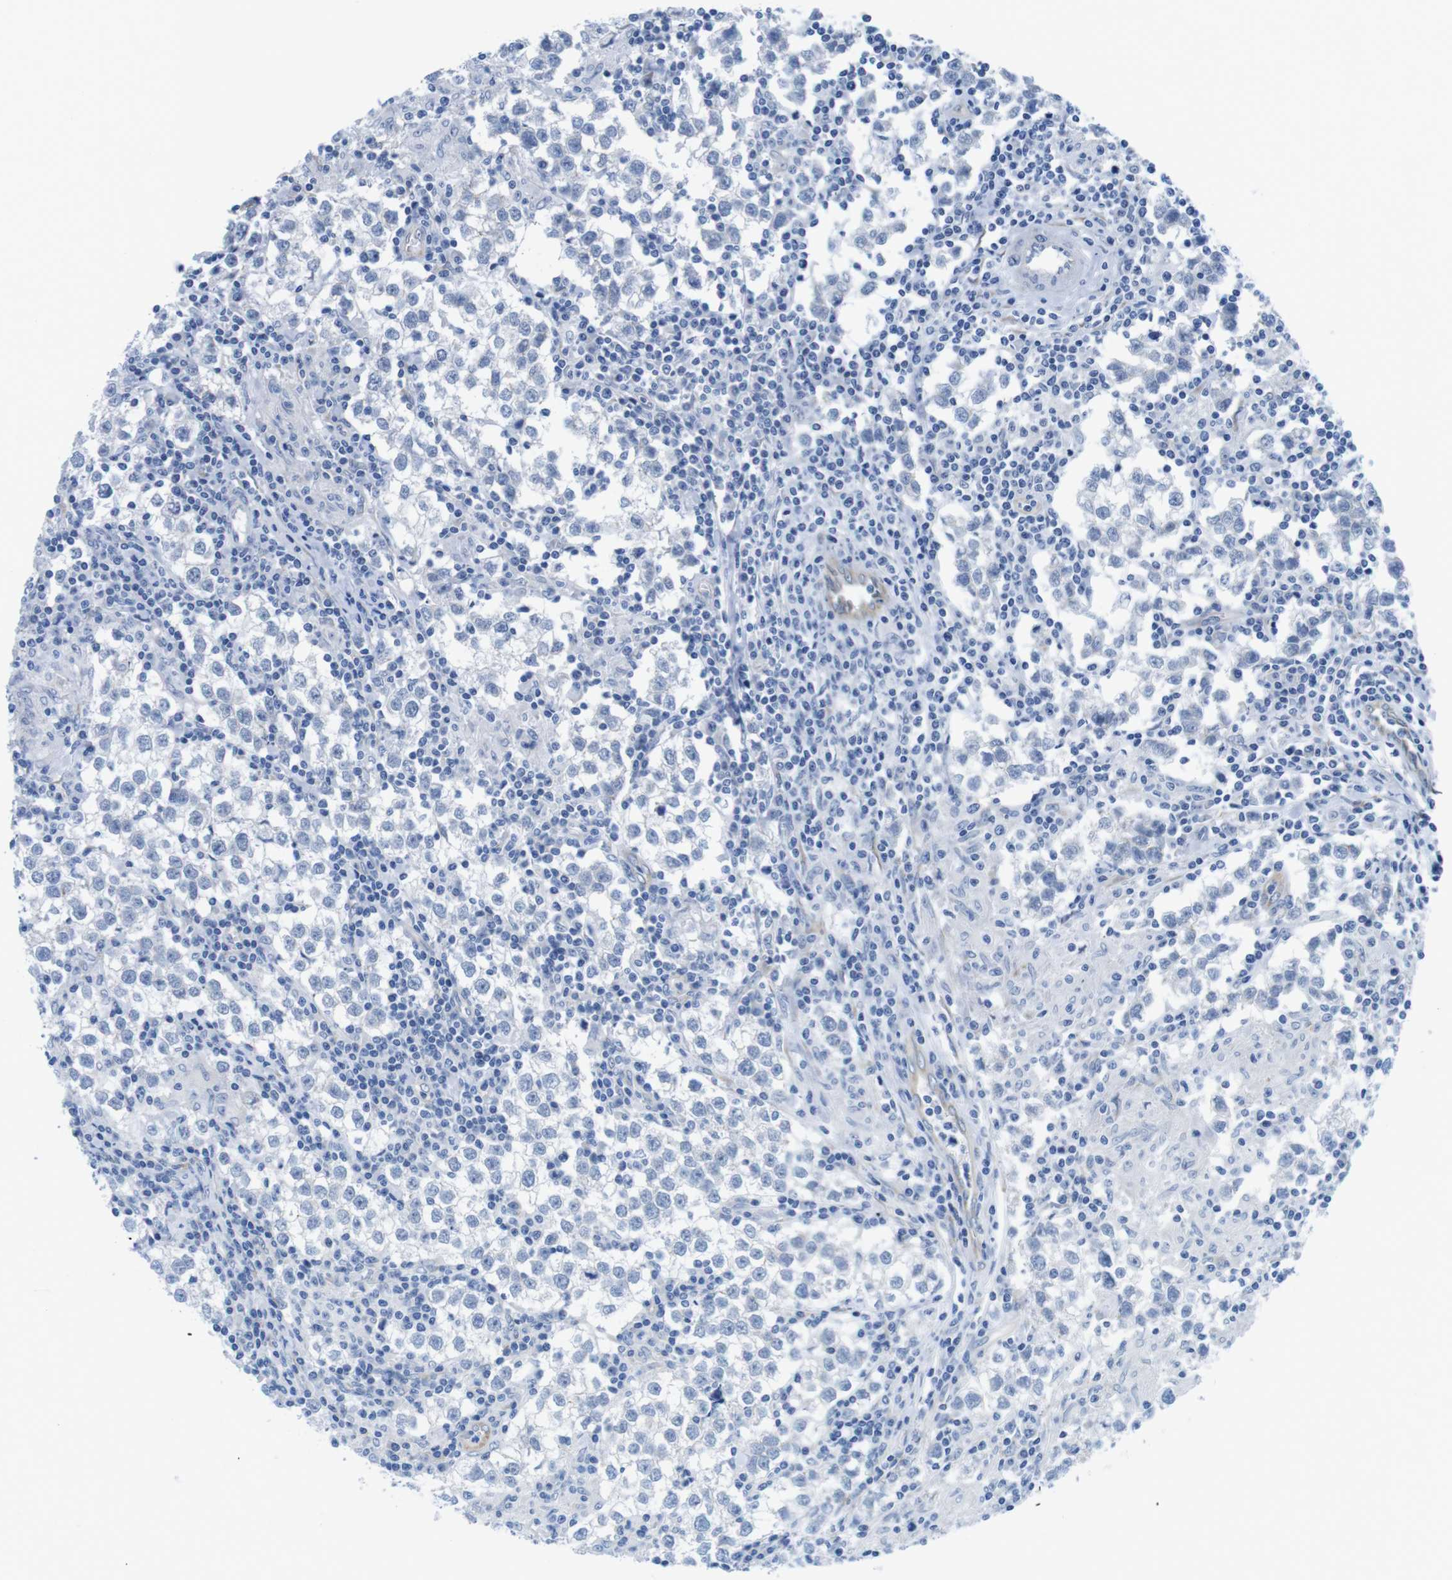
{"staining": {"intensity": "negative", "quantity": "none", "location": "none"}, "tissue": "testis cancer", "cell_type": "Tumor cells", "image_type": "cancer", "snomed": [{"axis": "morphology", "description": "Seminoma, NOS"}, {"axis": "morphology", "description": "Carcinoma, Embryonal, NOS"}, {"axis": "topography", "description": "Testis"}], "caption": "IHC micrograph of human testis cancer stained for a protein (brown), which displays no expression in tumor cells.", "gene": "CDH8", "patient": {"sex": "male", "age": 36}}